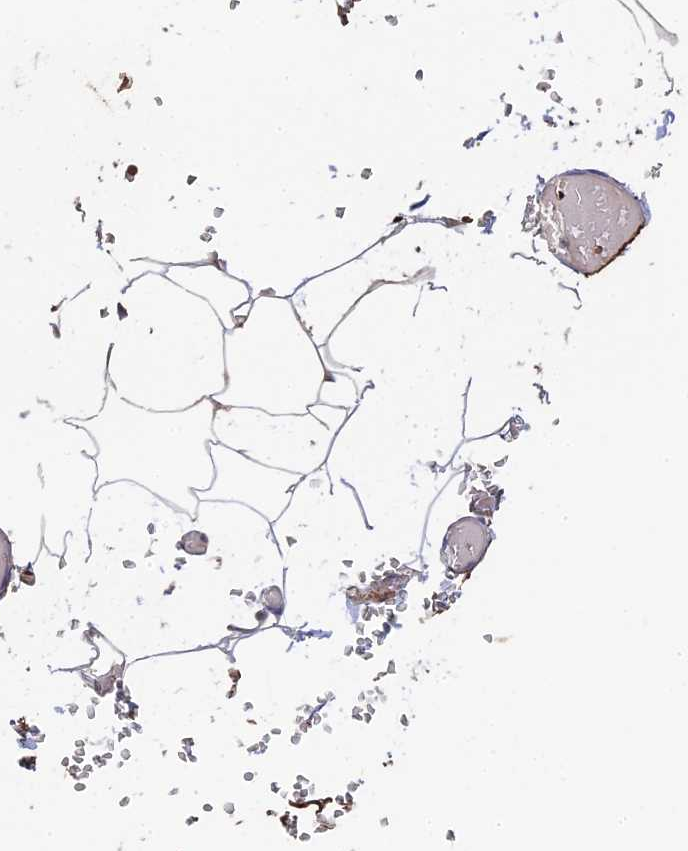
{"staining": {"intensity": "weak", "quantity": "25%-75%", "location": "cytoplasmic/membranous"}, "tissue": "adipose tissue", "cell_type": "Adipocytes", "image_type": "normal", "snomed": [{"axis": "morphology", "description": "Normal tissue, NOS"}, {"axis": "topography", "description": "Gallbladder"}, {"axis": "topography", "description": "Peripheral nerve tissue"}], "caption": "Immunohistochemistry (DAB (3,3'-diaminobenzidine)) staining of normal human adipose tissue reveals weak cytoplasmic/membranous protein expression in about 25%-75% of adipocytes.", "gene": "RPIA", "patient": {"sex": "male", "age": 38}}